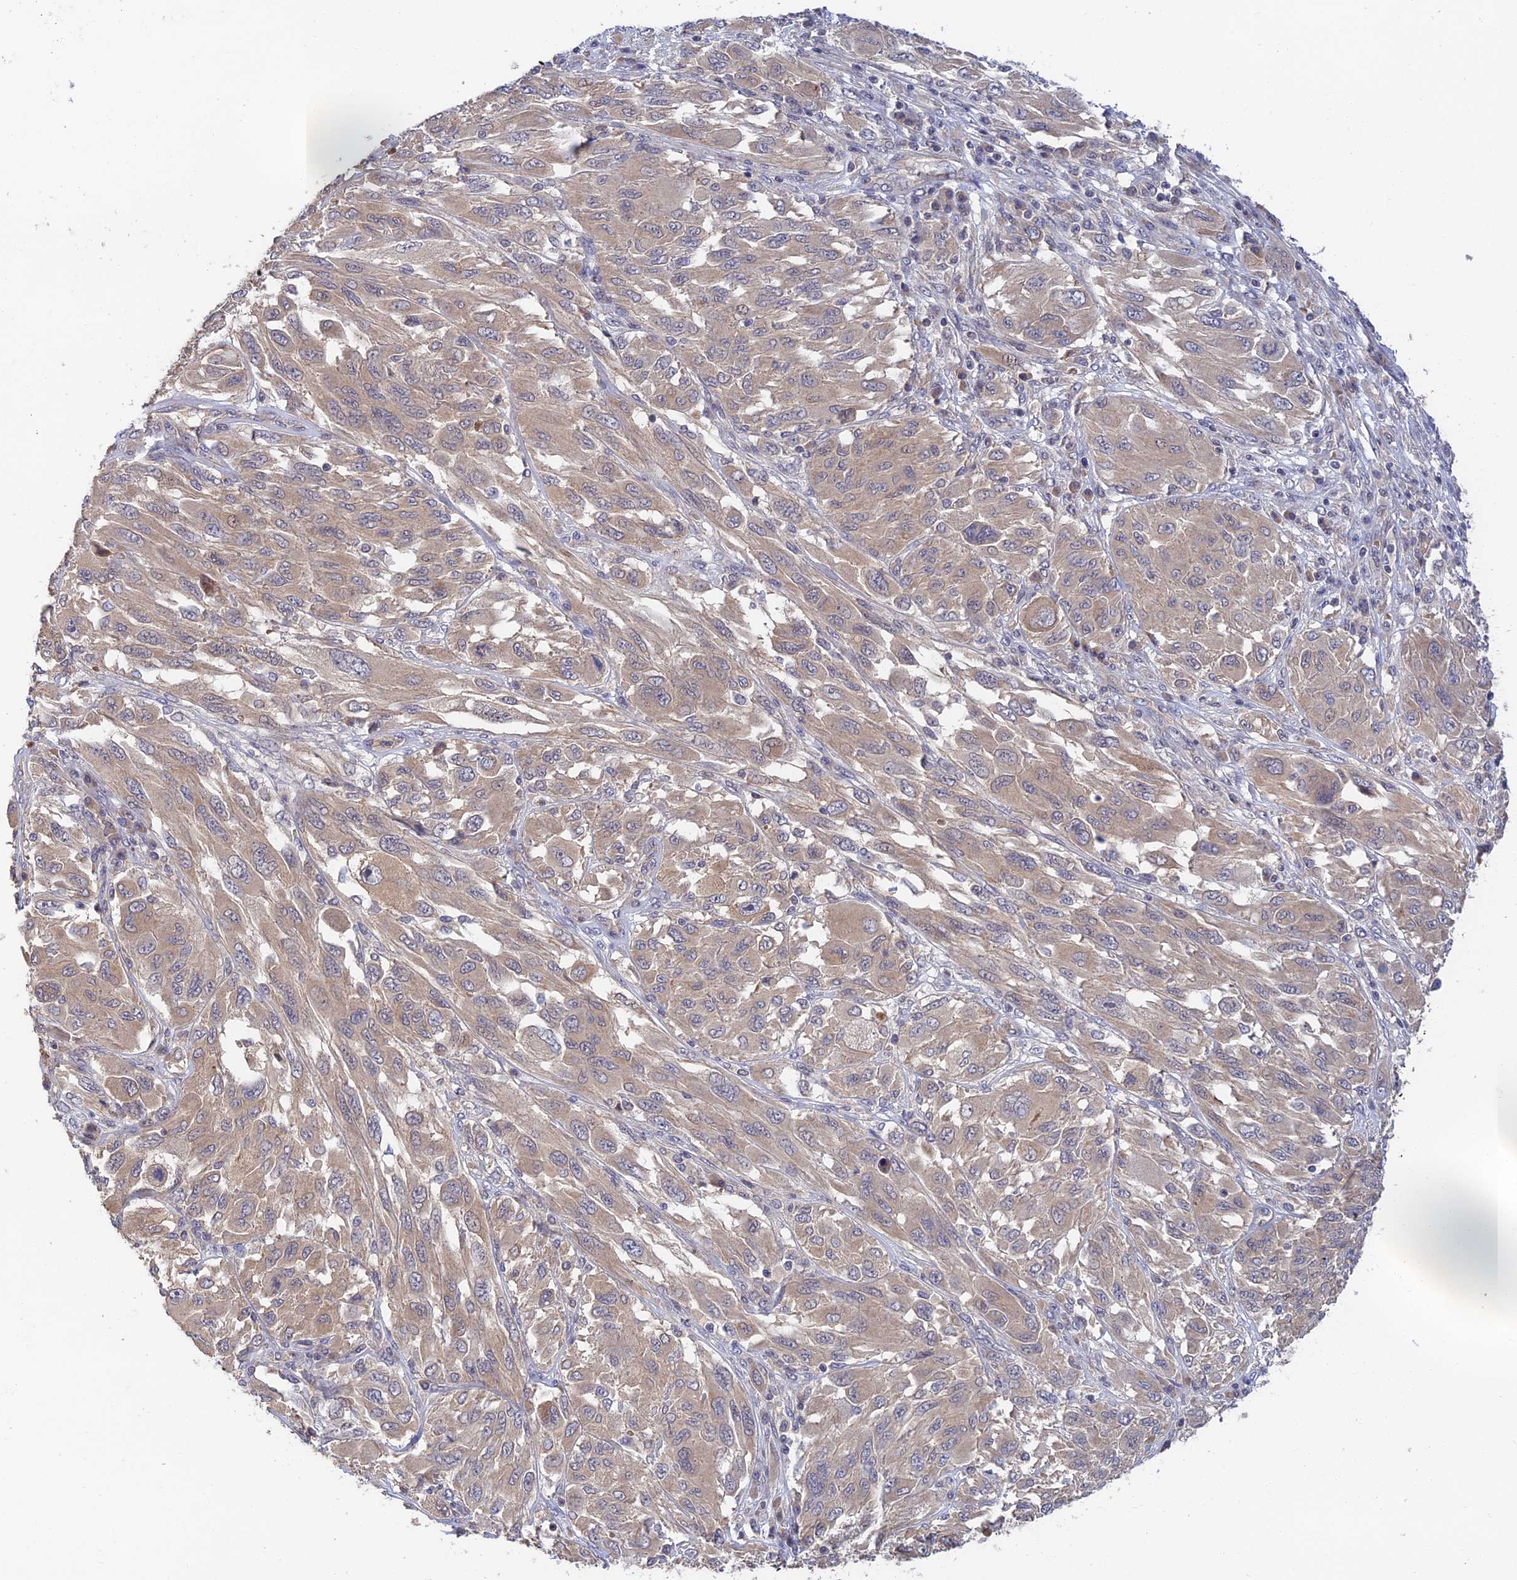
{"staining": {"intensity": "weak", "quantity": "25%-75%", "location": "cytoplasmic/membranous"}, "tissue": "melanoma", "cell_type": "Tumor cells", "image_type": "cancer", "snomed": [{"axis": "morphology", "description": "Malignant melanoma, NOS"}, {"axis": "topography", "description": "Skin"}], "caption": "Immunohistochemical staining of malignant melanoma demonstrates low levels of weak cytoplasmic/membranous protein staining in approximately 25%-75% of tumor cells. Nuclei are stained in blue.", "gene": "CWH43", "patient": {"sex": "female", "age": 91}}